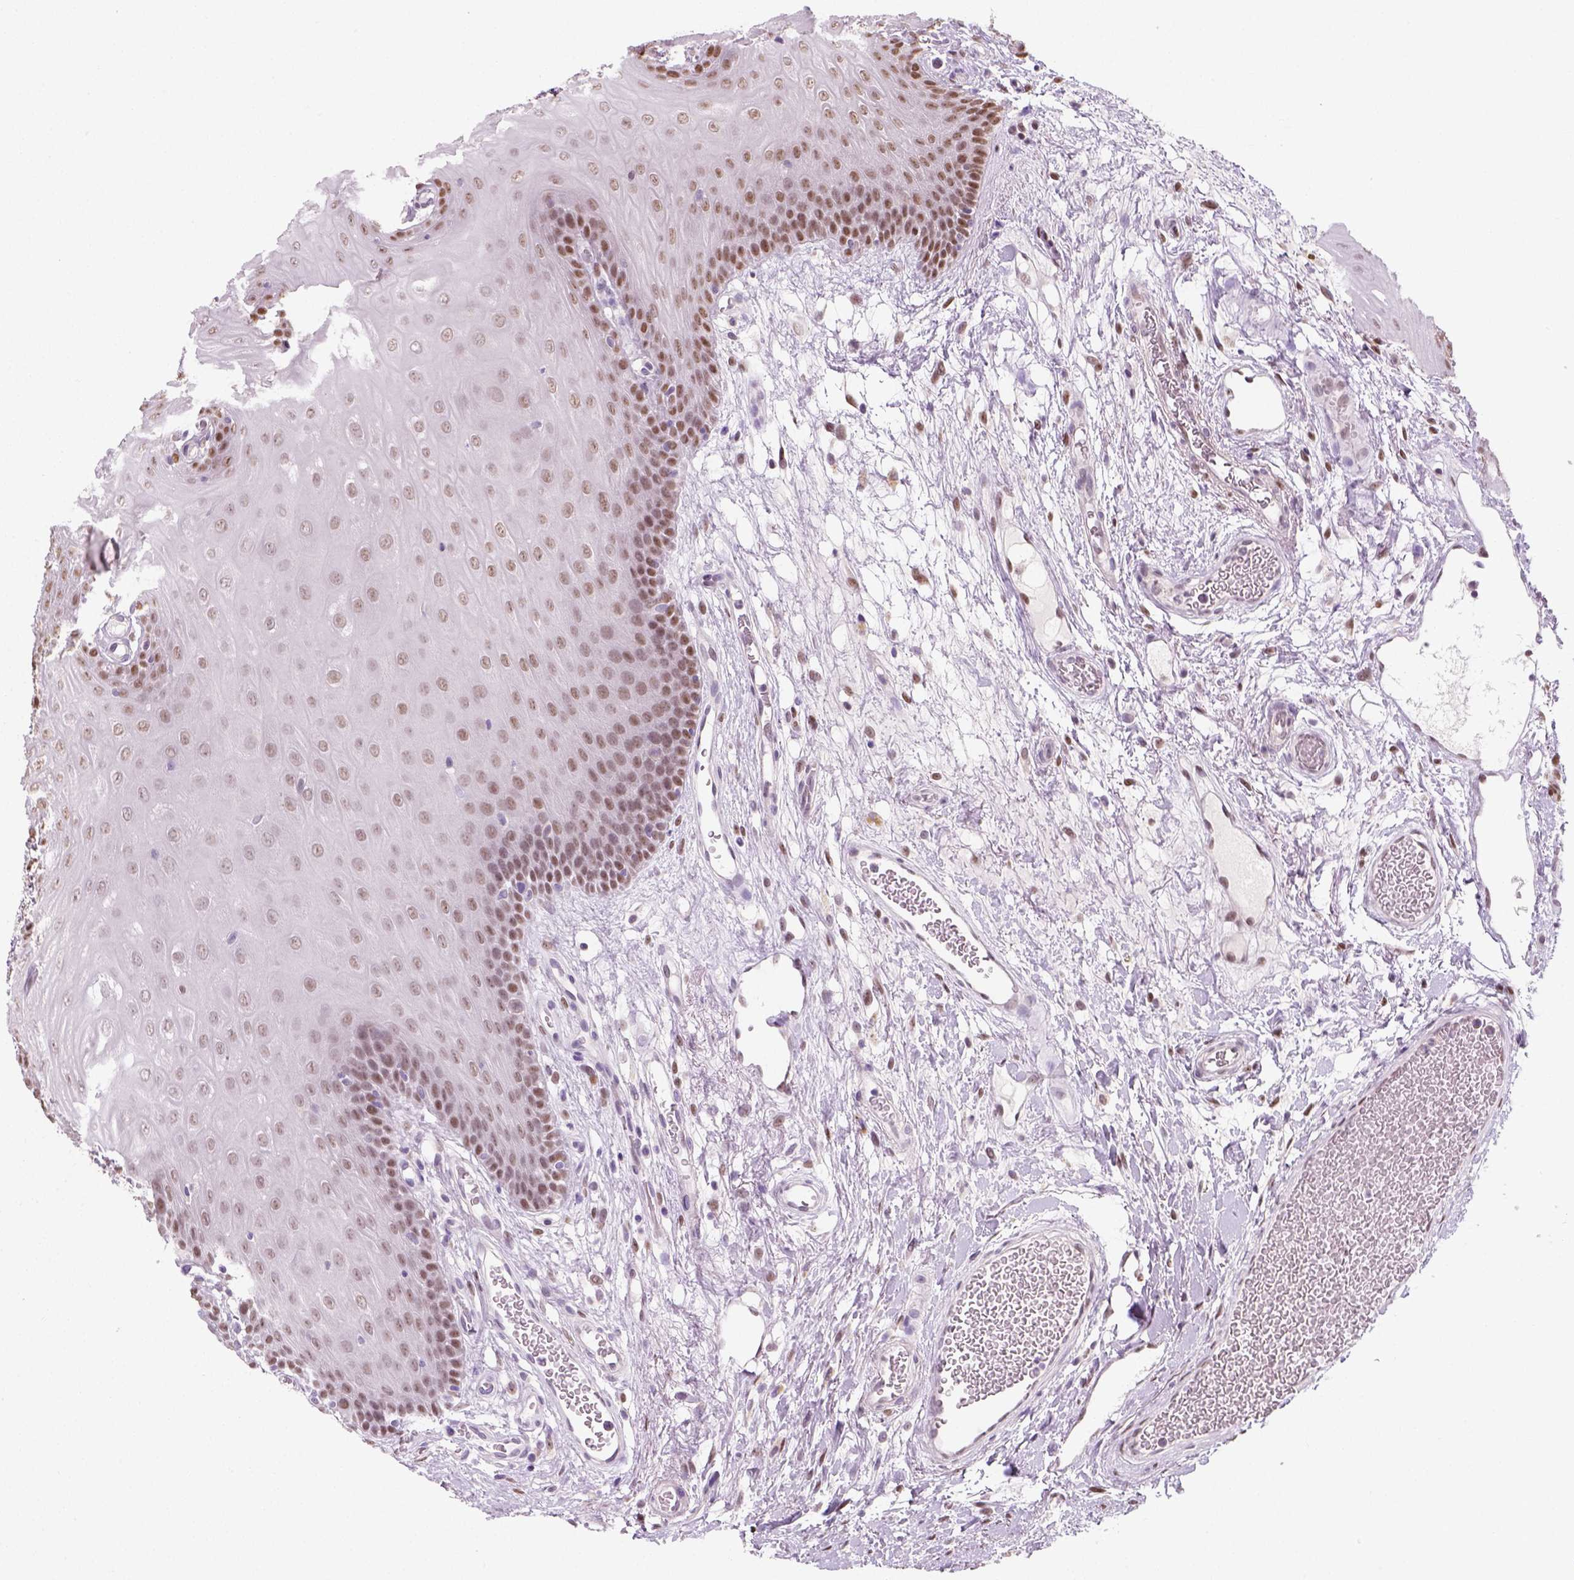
{"staining": {"intensity": "moderate", "quantity": "25%-75%", "location": "nuclear"}, "tissue": "oral mucosa", "cell_type": "Squamous epithelial cells", "image_type": "normal", "snomed": [{"axis": "morphology", "description": "Normal tissue, NOS"}, {"axis": "morphology", "description": "Squamous cell carcinoma, NOS"}, {"axis": "topography", "description": "Oral tissue"}, {"axis": "topography", "description": "Head-Neck"}], "caption": "Immunohistochemistry (IHC) photomicrograph of normal human oral mucosa stained for a protein (brown), which exhibits medium levels of moderate nuclear staining in approximately 25%-75% of squamous epithelial cells.", "gene": "C1orf112", "patient": {"sex": "male", "age": 78}}